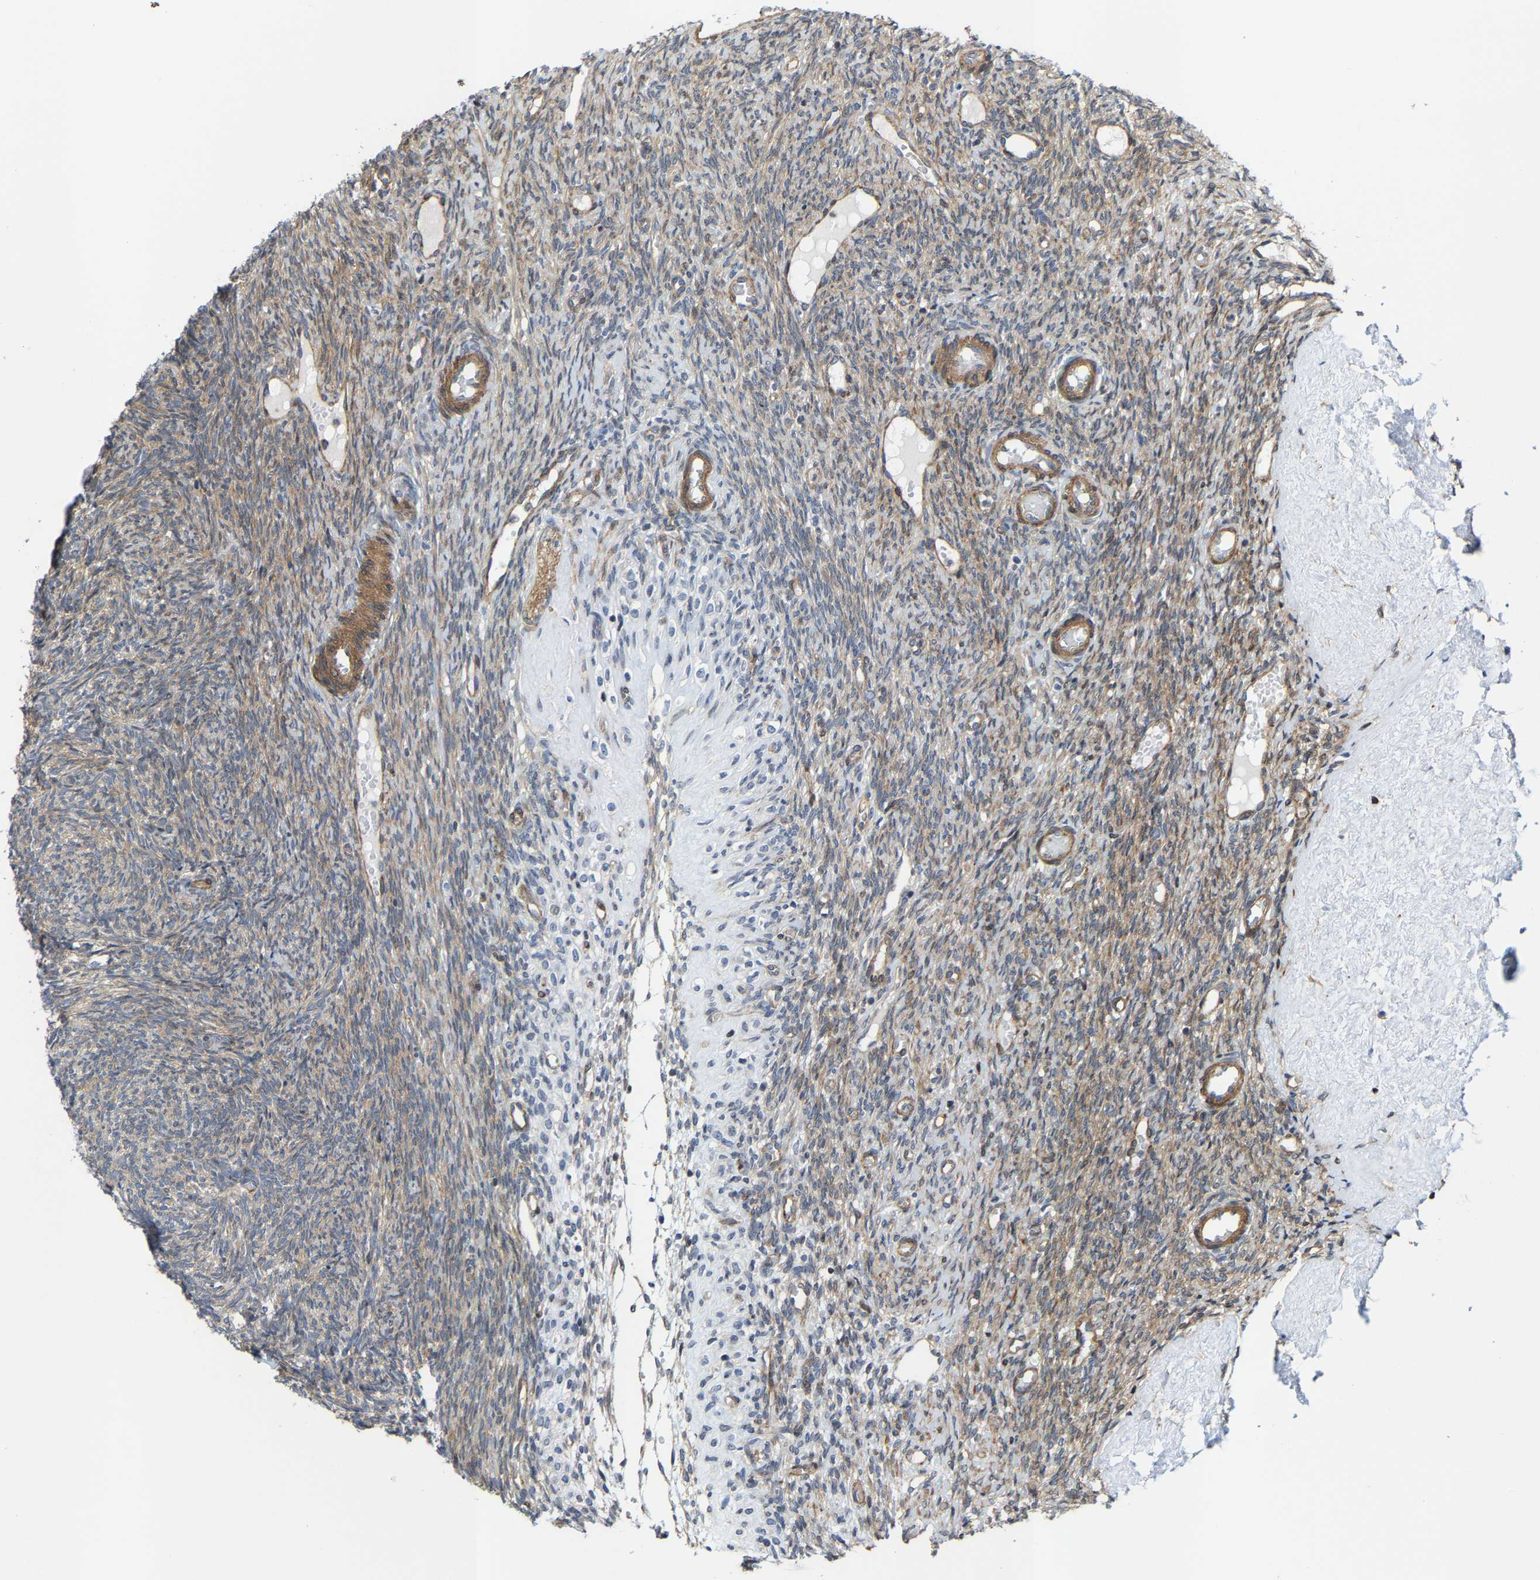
{"staining": {"intensity": "negative", "quantity": "none", "location": "none"}, "tissue": "ovary", "cell_type": "Follicle cells", "image_type": "normal", "snomed": [{"axis": "morphology", "description": "Normal tissue, NOS"}, {"axis": "topography", "description": "Ovary"}], "caption": "The immunohistochemistry micrograph has no significant expression in follicle cells of ovary. (Brightfield microscopy of DAB (3,3'-diaminobenzidine) IHC at high magnification).", "gene": "TGFB1I1", "patient": {"sex": "female", "age": 41}}